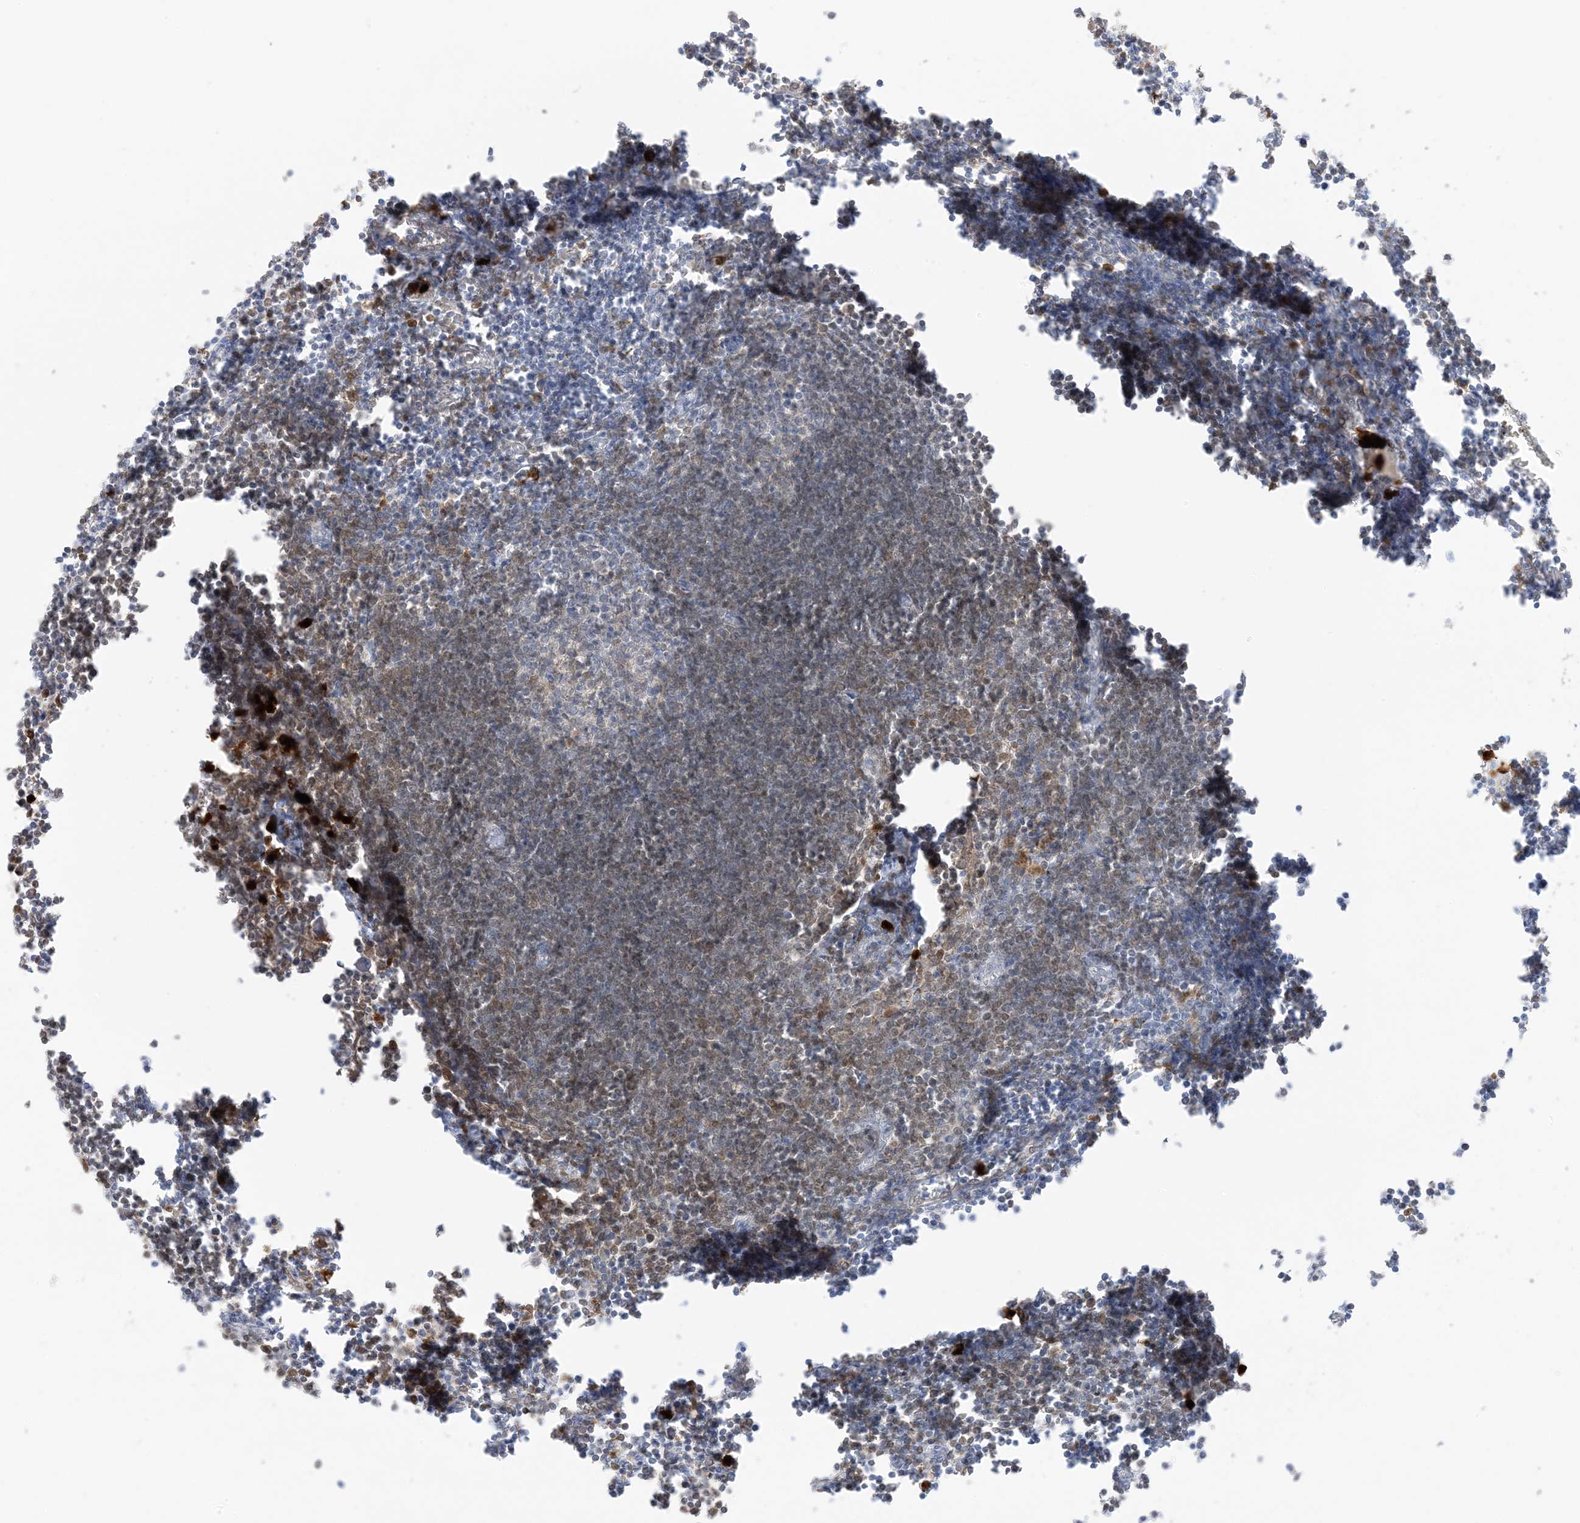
{"staining": {"intensity": "moderate", "quantity": "<25%", "location": "nuclear"}, "tissue": "lymph node", "cell_type": "Germinal center cells", "image_type": "normal", "snomed": [{"axis": "morphology", "description": "Normal tissue, NOS"}, {"axis": "morphology", "description": "Malignant melanoma, Metastatic site"}, {"axis": "topography", "description": "Lymph node"}], "caption": "Lymph node stained with IHC exhibits moderate nuclear expression in approximately <25% of germinal center cells. (Stains: DAB in brown, nuclei in blue, Microscopy: brightfield microscopy at high magnification).", "gene": "GCA", "patient": {"sex": "male", "age": 41}}